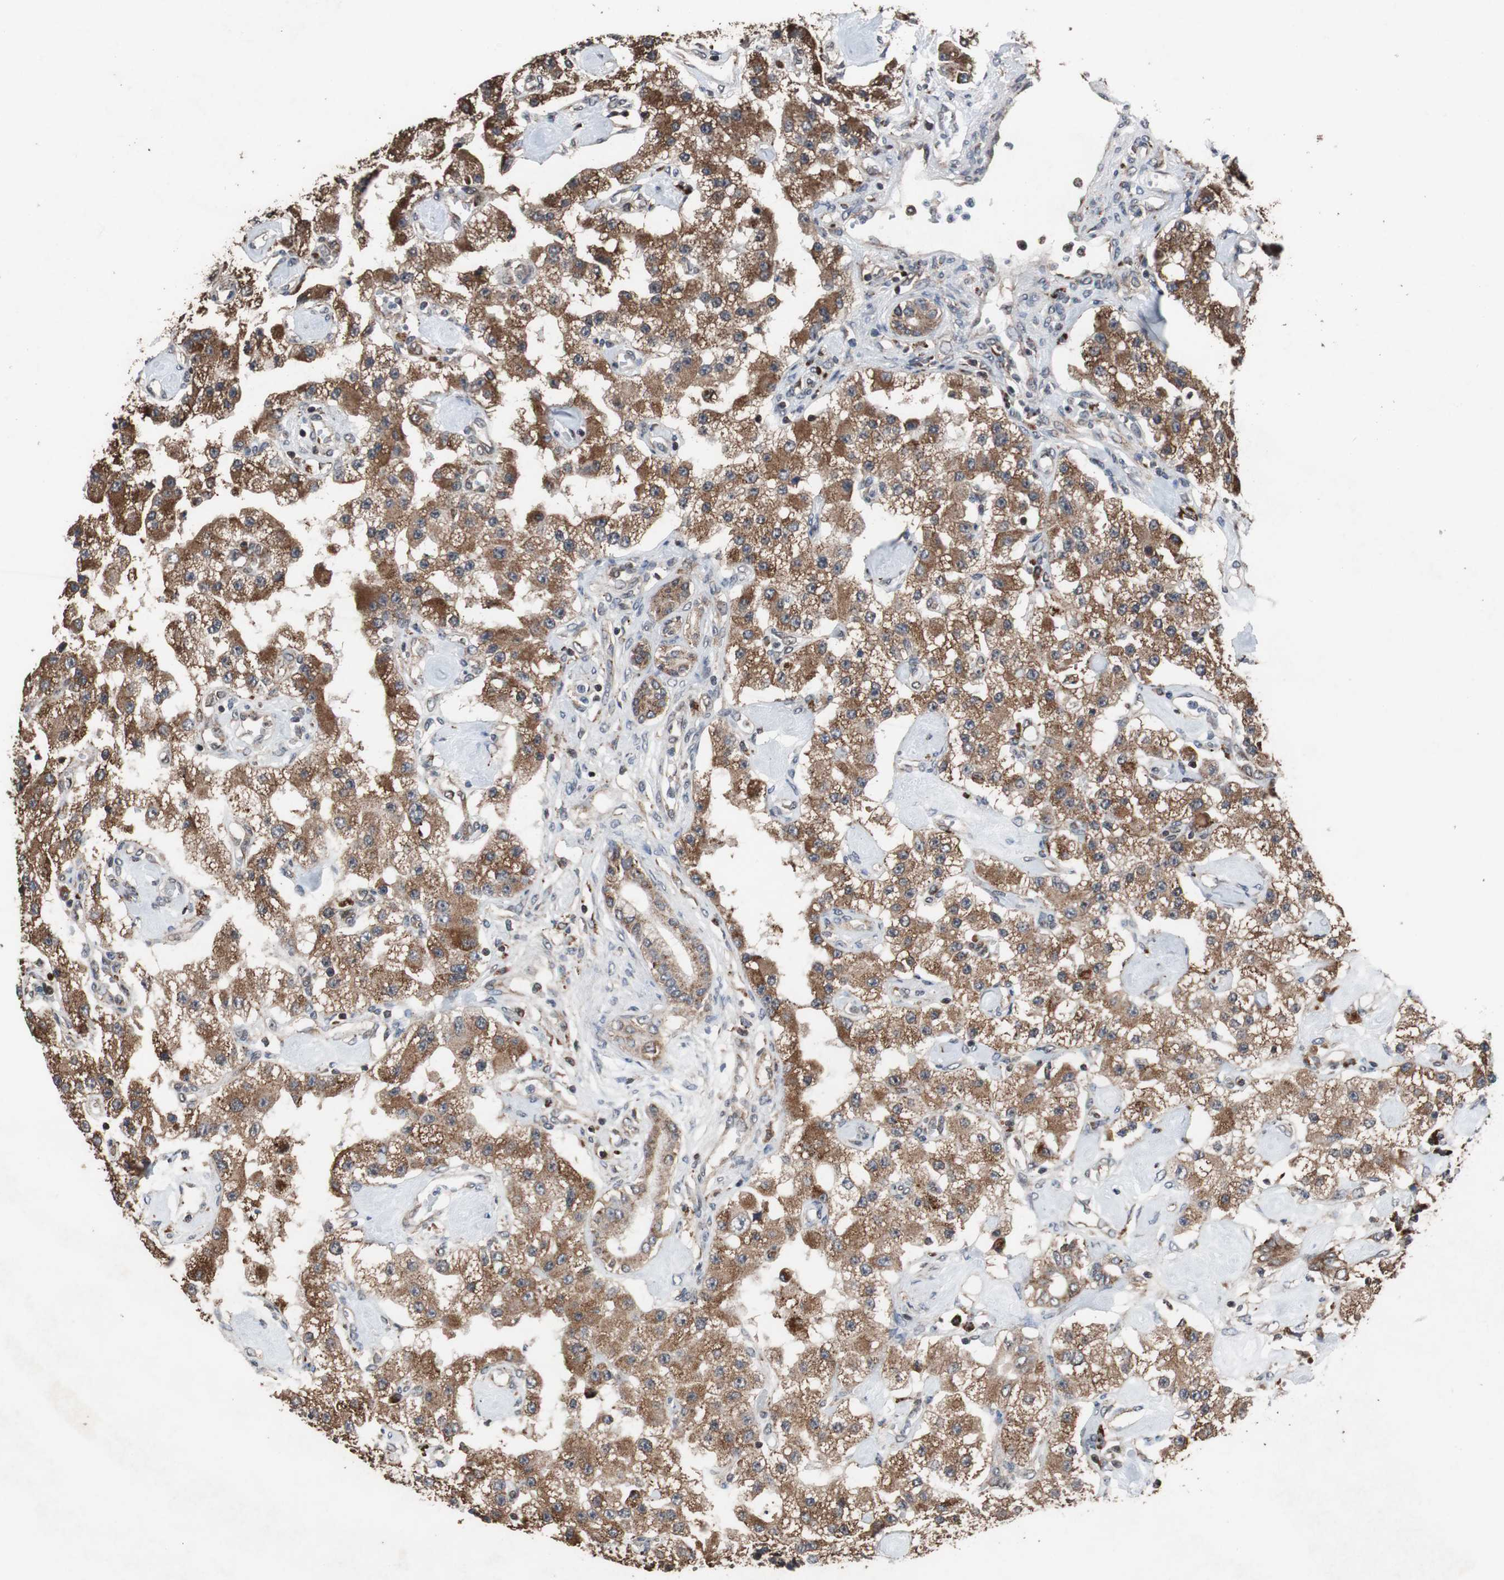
{"staining": {"intensity": "strong", "quantity": ">75%", "location": "cytoplasmic/membranous"}, "tissue": "carcinoid", "cell_type": "Tumor cells", "image_type": "cancer", "snomed": [{"axis": "morphology", "description": "Carcinoid, malignant, NOS"}, {"axis": "topography", "description": "Pancreas"}], "caption": "A high amount of strong cytoplasmic/membranous expression is appreciated in approximately >75% of tumor cells in carcinoid tissue.", "gene": "USP10", "patient": {"sex": "male", "age": 41}}